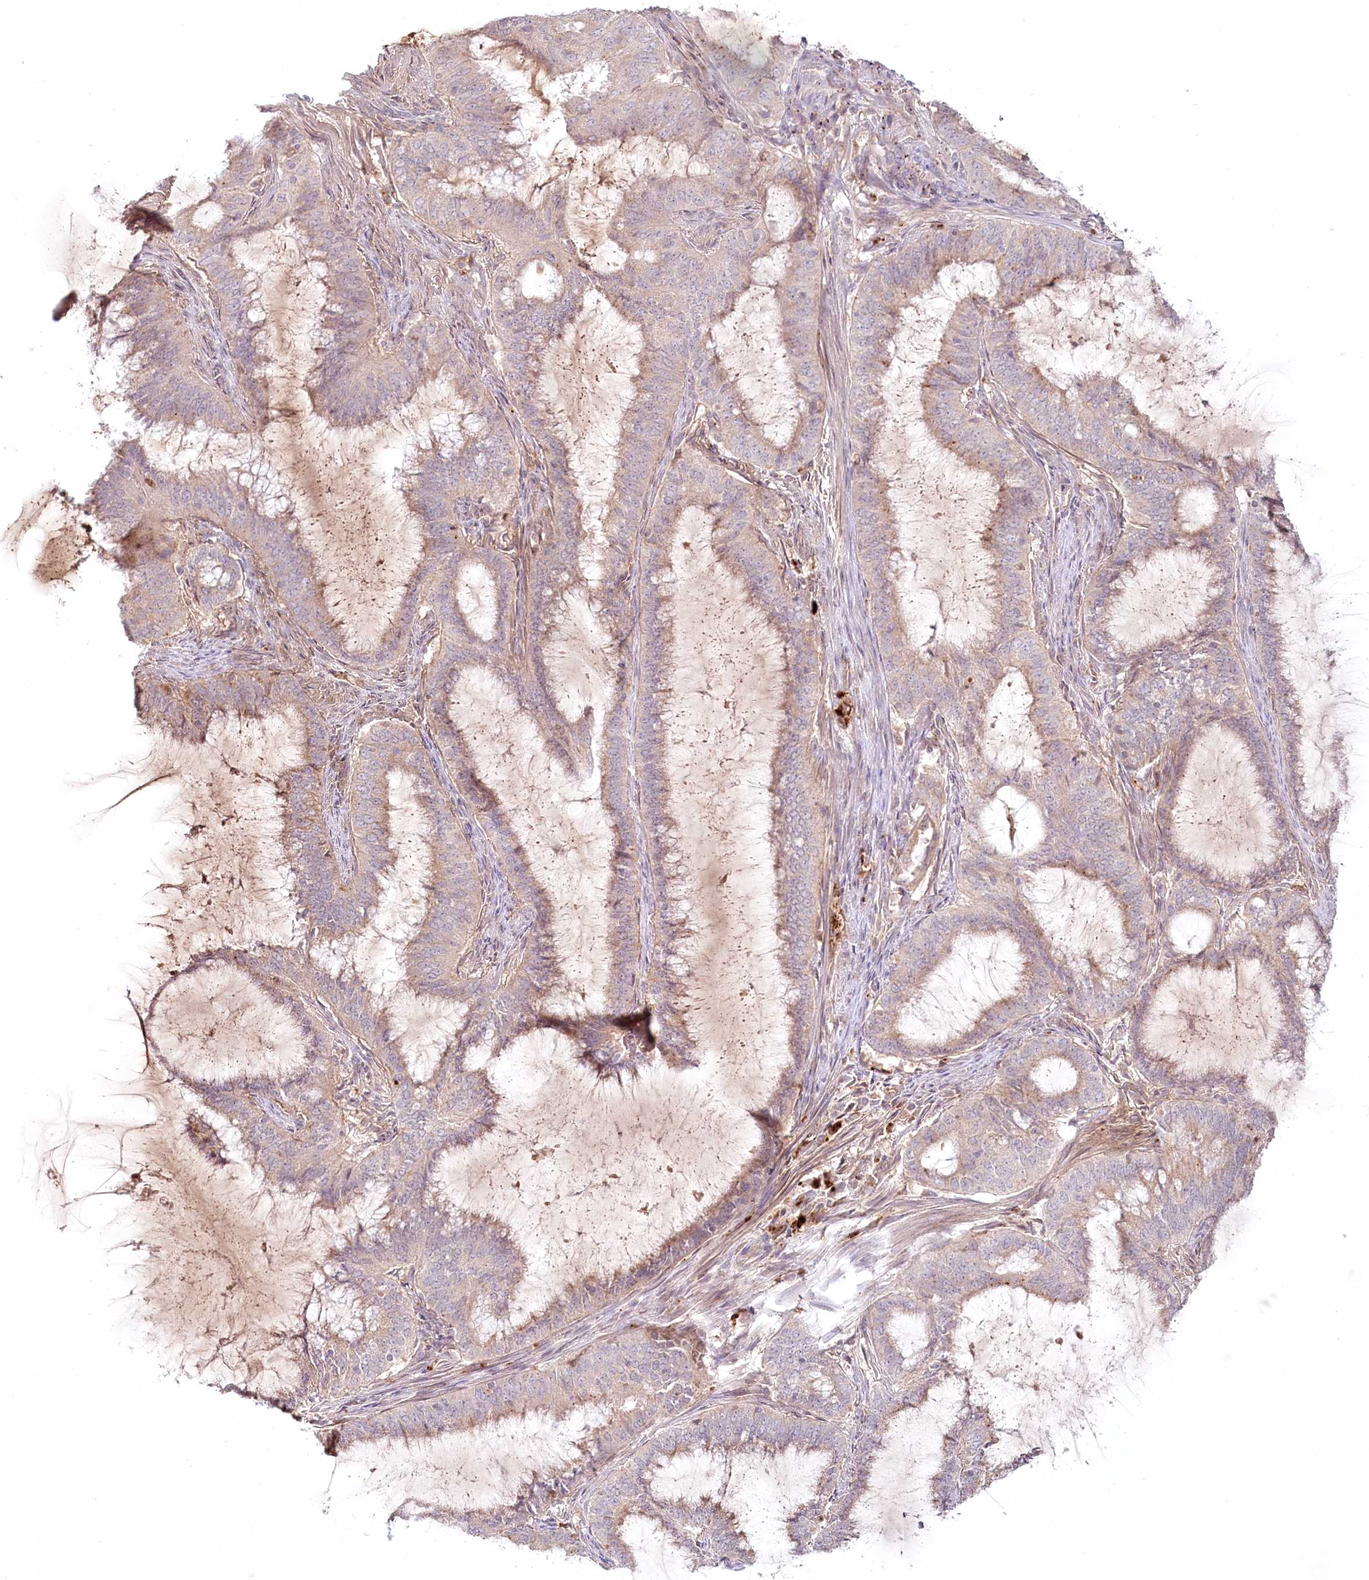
{"staining": {"intensity": "weak", "quantity": "25%-75%", "location": "cytoplasmic/membranous"}, "tissue": "endometrial cancer", "cell_type": "Tumor cells", "image_type": "cancer", "snomed": [{"axis": "morphology", "description": "Adenocarcinoma, NOS"}, {"axis": "topography", "description": "Endometrium"}], "caption": "This photomicrograph shows endometrial cancer (adenocarcinoma) stained with immunohistochemistry to label a protein in brown. The cytoplasmic/membranous of tumor cells show weak positivity for the protein. Nuclei are counter-stained blue.", "gene": "PSAPL1", "patient": {"sex": "female", "age": 51}}